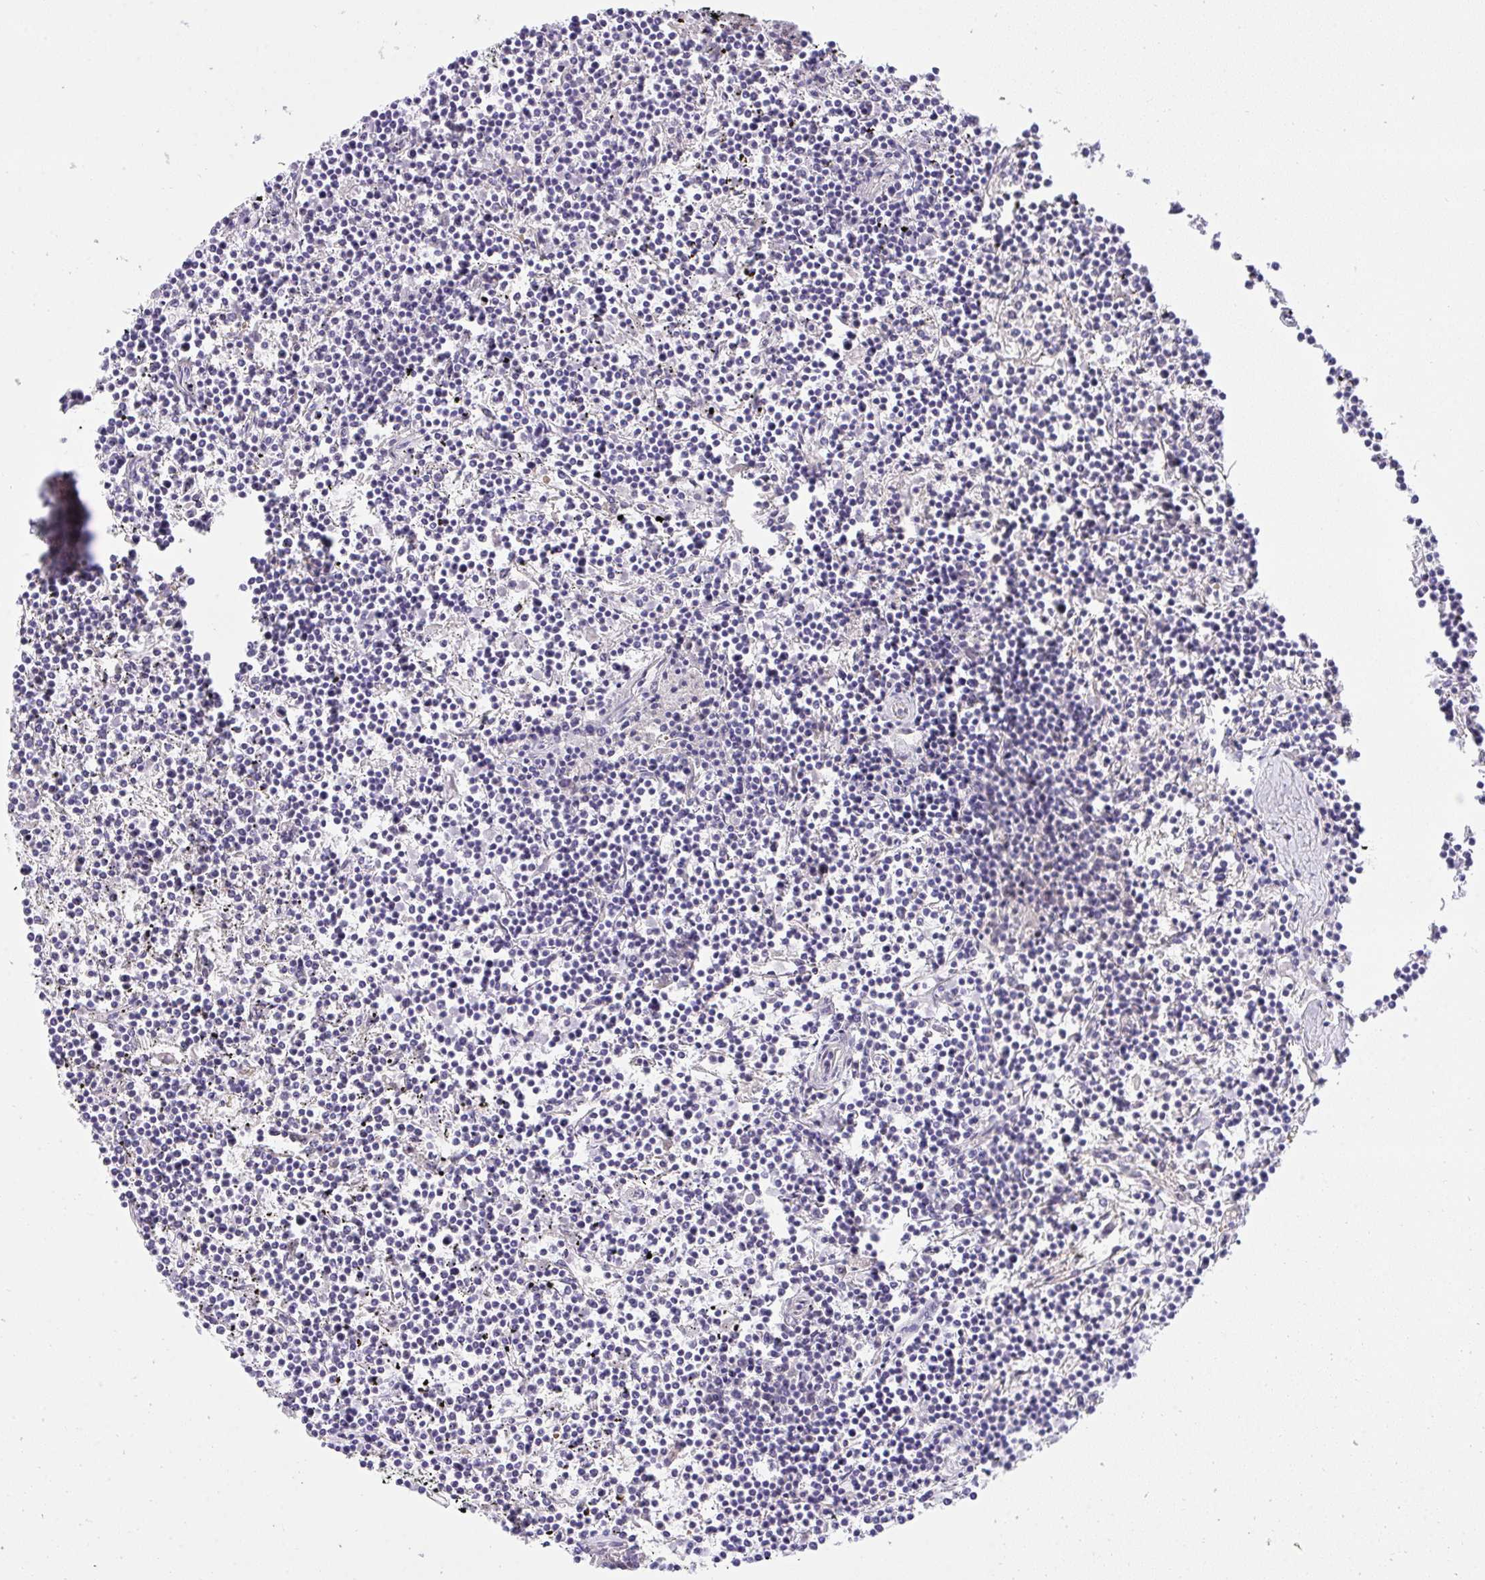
{"staining": {"intensity": "negative", "quantity": "none", "location": "none"}, "tissue": "lymphoma", "cell_type": "Tumor cells", "image_type": "cancer", "snomed": [{"axis": "morphology", "description": "Malignant lymphoma, non-Hodgkin's type, Low grade"}, {"axis": "topography", "description": "Spleen"}], "caption": "Tumor cells are negative for brown protein staining in malignant lymphoma, non-Hodgkin's type (low-grade).", "gene": "HOXD12", "patient": {"sex": "female", "age": 19}}